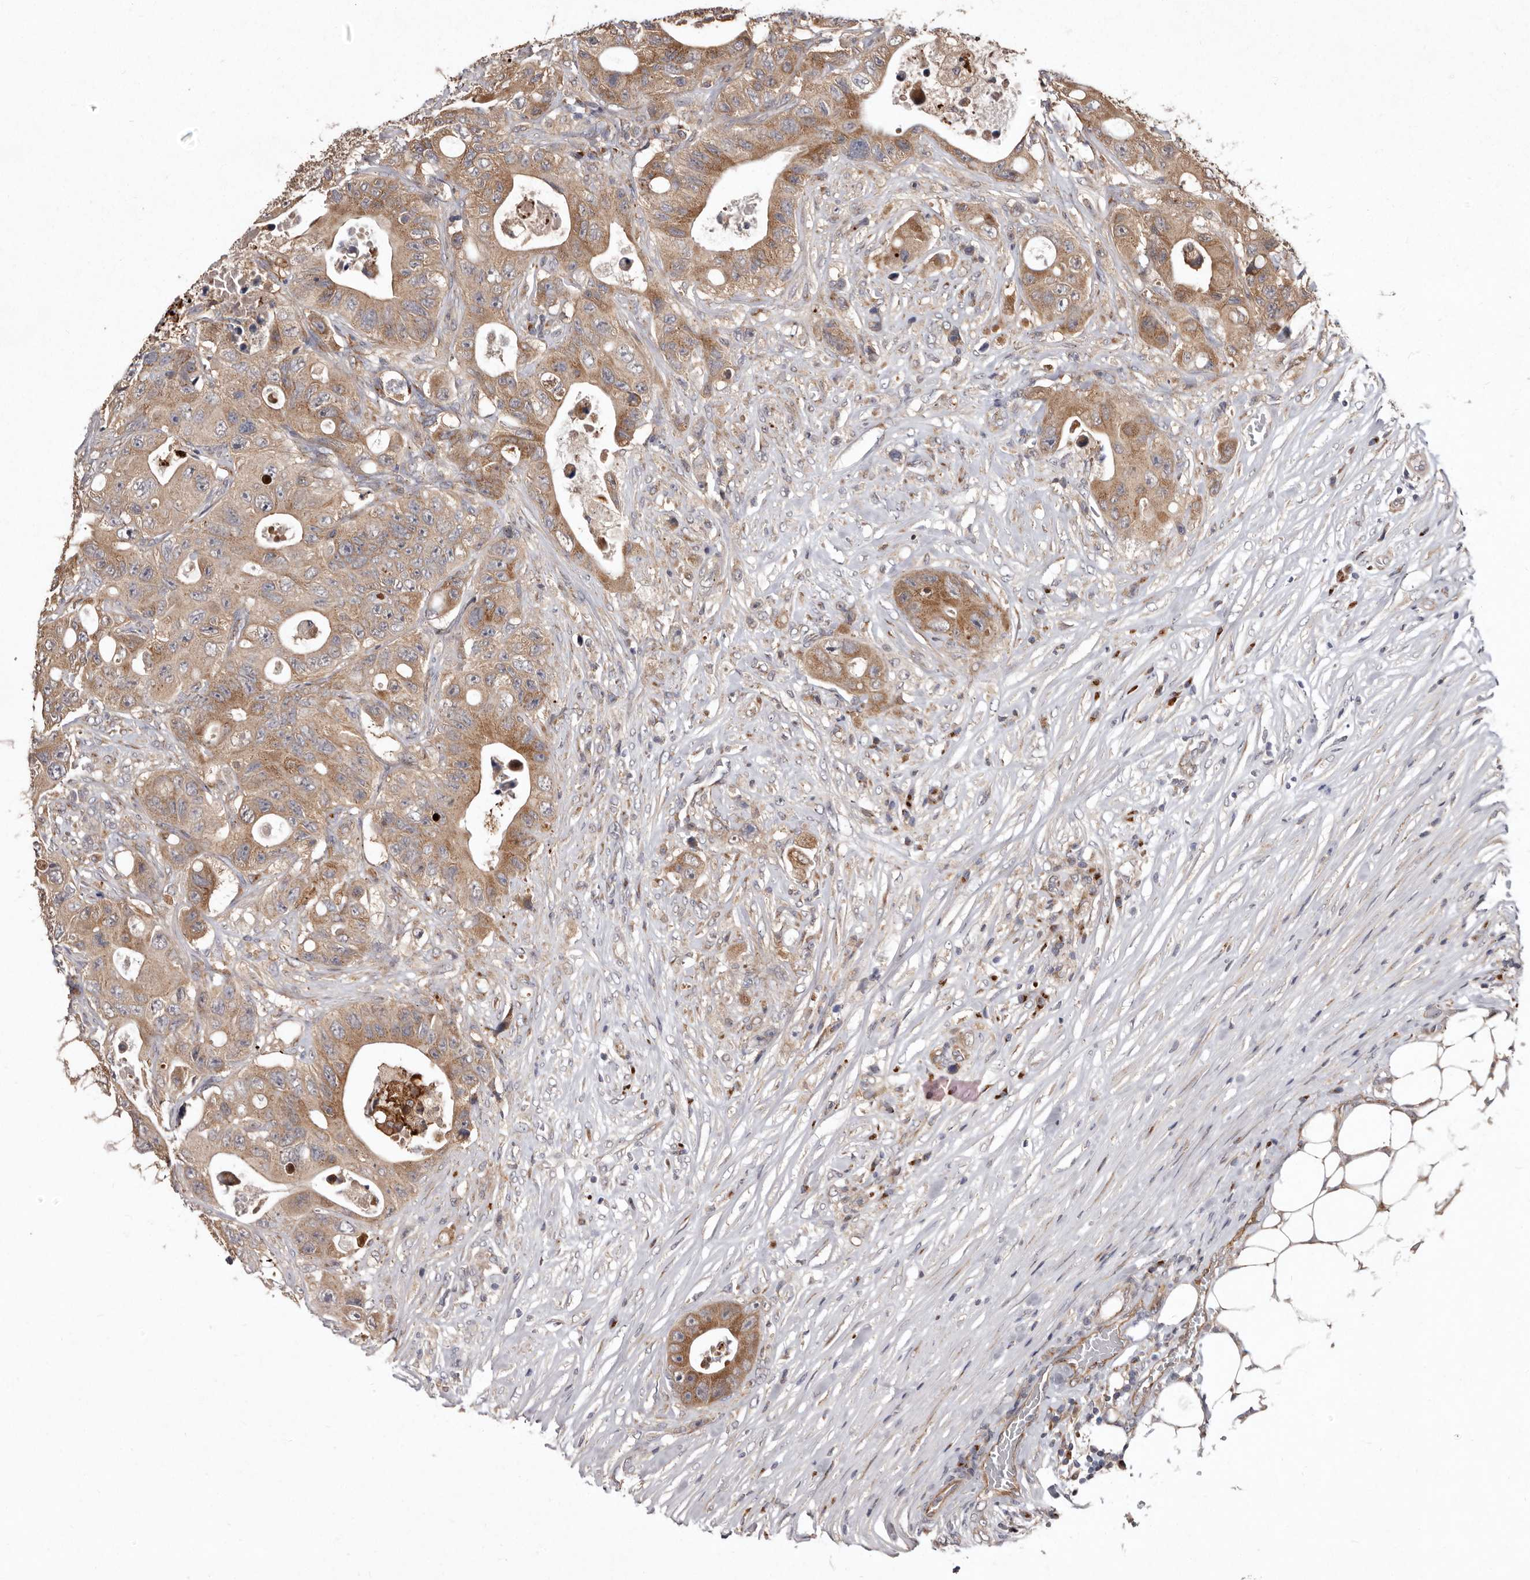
{"staining": {"intensity": "moderate", "quantity": ">75%", "location": "cytoplasmic/membranous"}, "tissue": "colorectal cancer", "cell_type": "Tumor cells", "image_type": "cancer", "snomed": [{"axis": "morphology", "description": "Adenocarcinoma, NOS"}, {"axis": "topography", "description": "Colon"}], "caption": "A high-resolution image shows IHC staining of colorectal adenocarcinoma, which exhibits moderate cytoplasmic/membranous expression in approximately >75% of tumor cells. (Stains: DAB (3,3'-diaminobenzidine) in brown, nuclei in blue, Microscopy: brightfield microscopy at high magnification).", "gene": "FLAD1", "patient": {"sex": "female", "age": 46}}